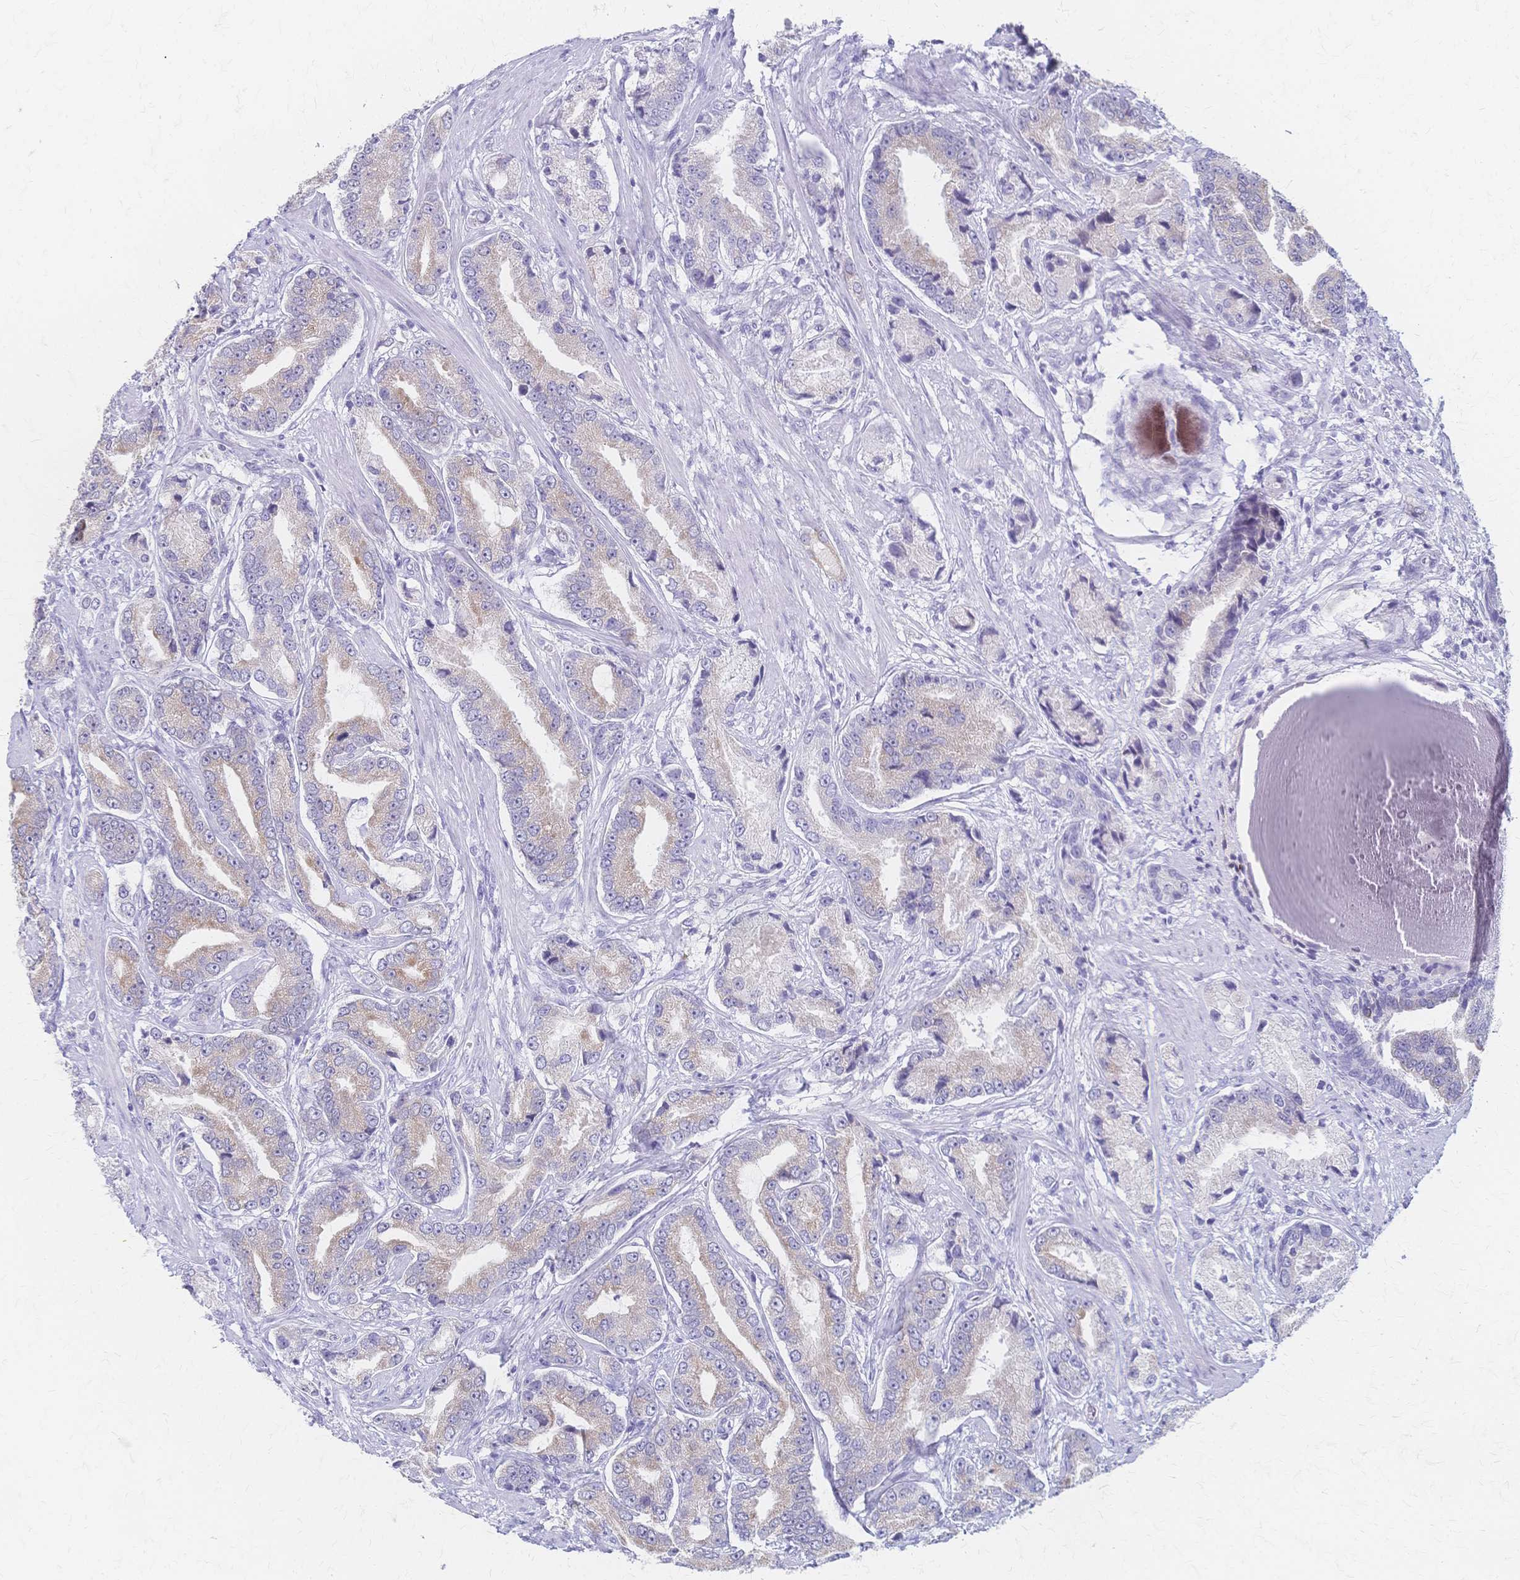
{"staining": {"intensity": "weak", "quantity": "25%-75%", "location": "cytoplasmic/membranous"}, "tissue": "prostate cancer", "cell_type": "Tumor cells", "image_type": "cancer", "snomed": [{"axis": "morphology", "description": "Adenocarcinoma, High grade"}, {"axis": "topography", "description": "Prostate and seminal vesicle, NOS"}], "caption": "Protein expression analysis of prostate cancer (high-grade adenocarcinoma) shows weak cytoplasmic/membranous staining in approximately 25%-75% of tumor cells.", "gene": "CYB5A", "patient": {"sex": "male", "age": 61}}